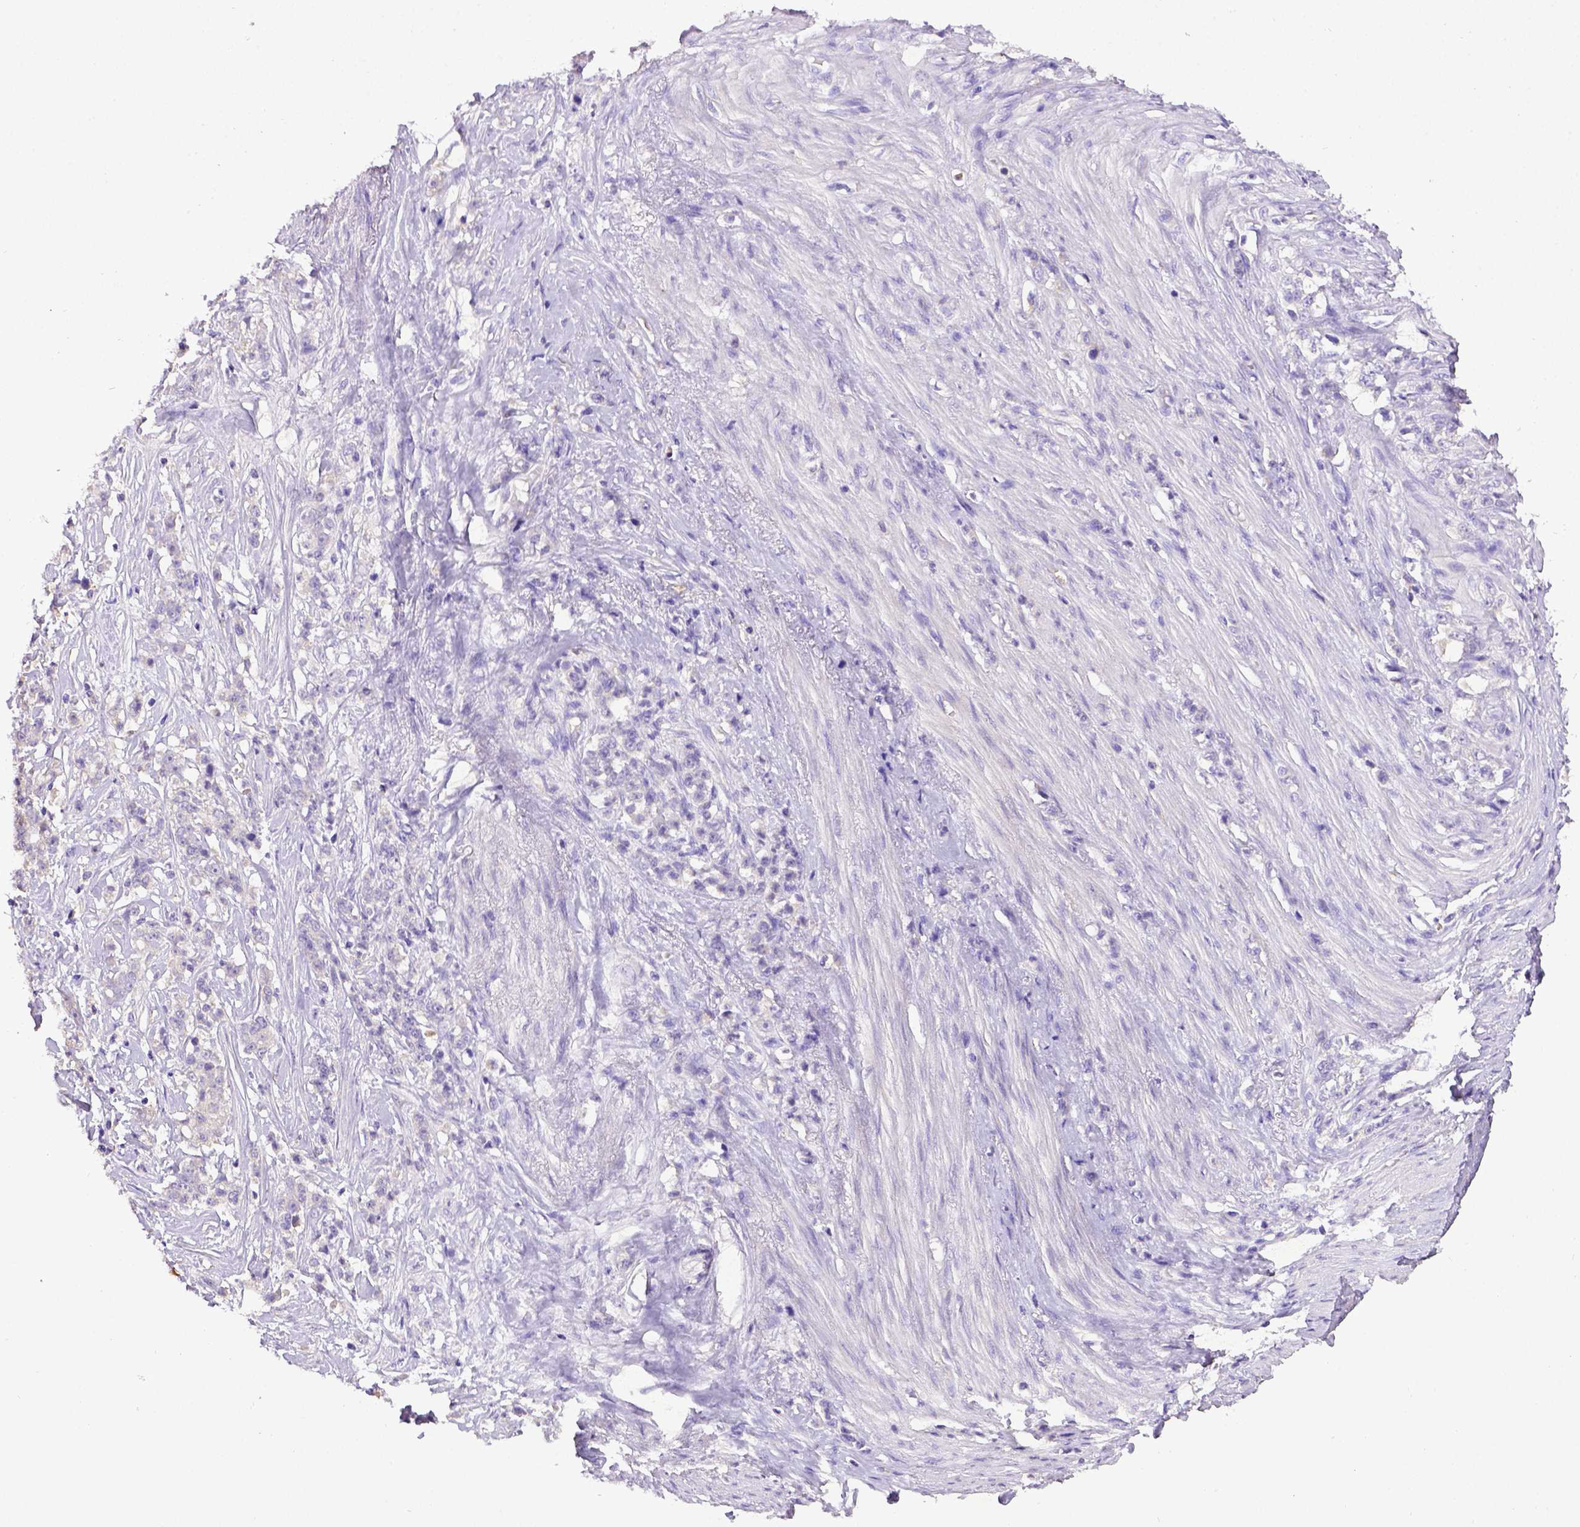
{"staining": {"intensity": "negative", "quantity": "none", "location": "none"}, "tissue": "stomach cancer", "cell_type": "Tumor cells", "image_type": "cancer", "snomed": [{"axis": "morphology", "description": "Adenocarcinoma, NOS"}, {"axis": "topography", "description": "Stomach, lower"}], "caption": "Immunohistochemistry (IHC) image of stomach cancer stained for a protein (brown), which shows no positivity in tumor cells.", "gene": "CD40", "patient": {"sex": "male", "age": 88}}